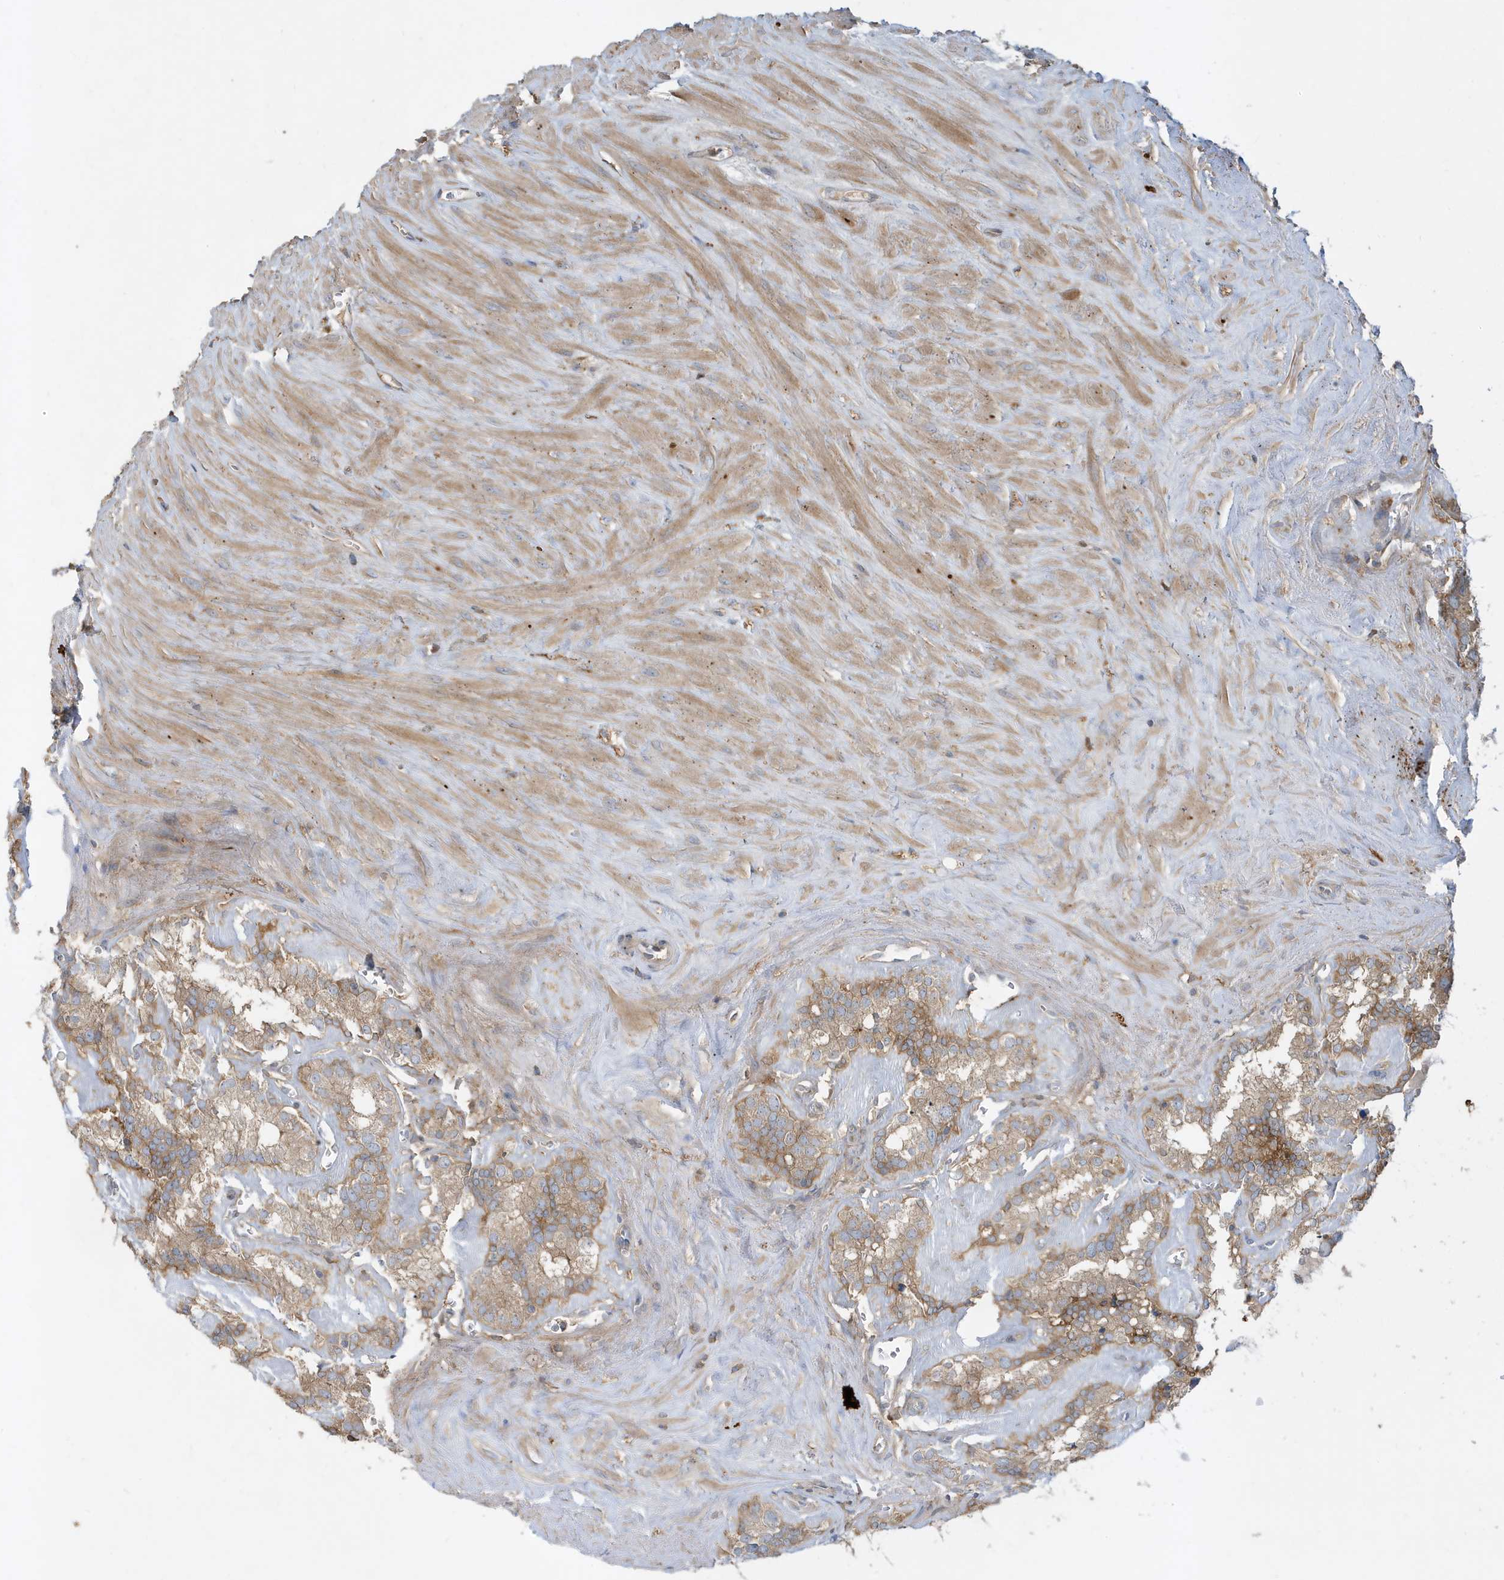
{"staining": {"intensity": "moderate", "quantity": ">75%", "location": "cytoplasmic/membranous"}, "tissue": "seminal vesicle", "cell_type": "Glandular cells", "image_type": "normal", "snomed": [{"axis": "morphology", "description": "Normal tissue, NOS"}, {"axis": "topography", "description": "Prostate"}, {"axis": "topography", "description": "Seminal veicle"}], "caption": "About >75% of glandular cells in normal human seminal vesicle show moderate cytoplasmic/membranous protein positivity as visualized by brown immunohistochemical staining.", "gene": "ABTB1", "patient": {"sex": "male", "age": 59}}